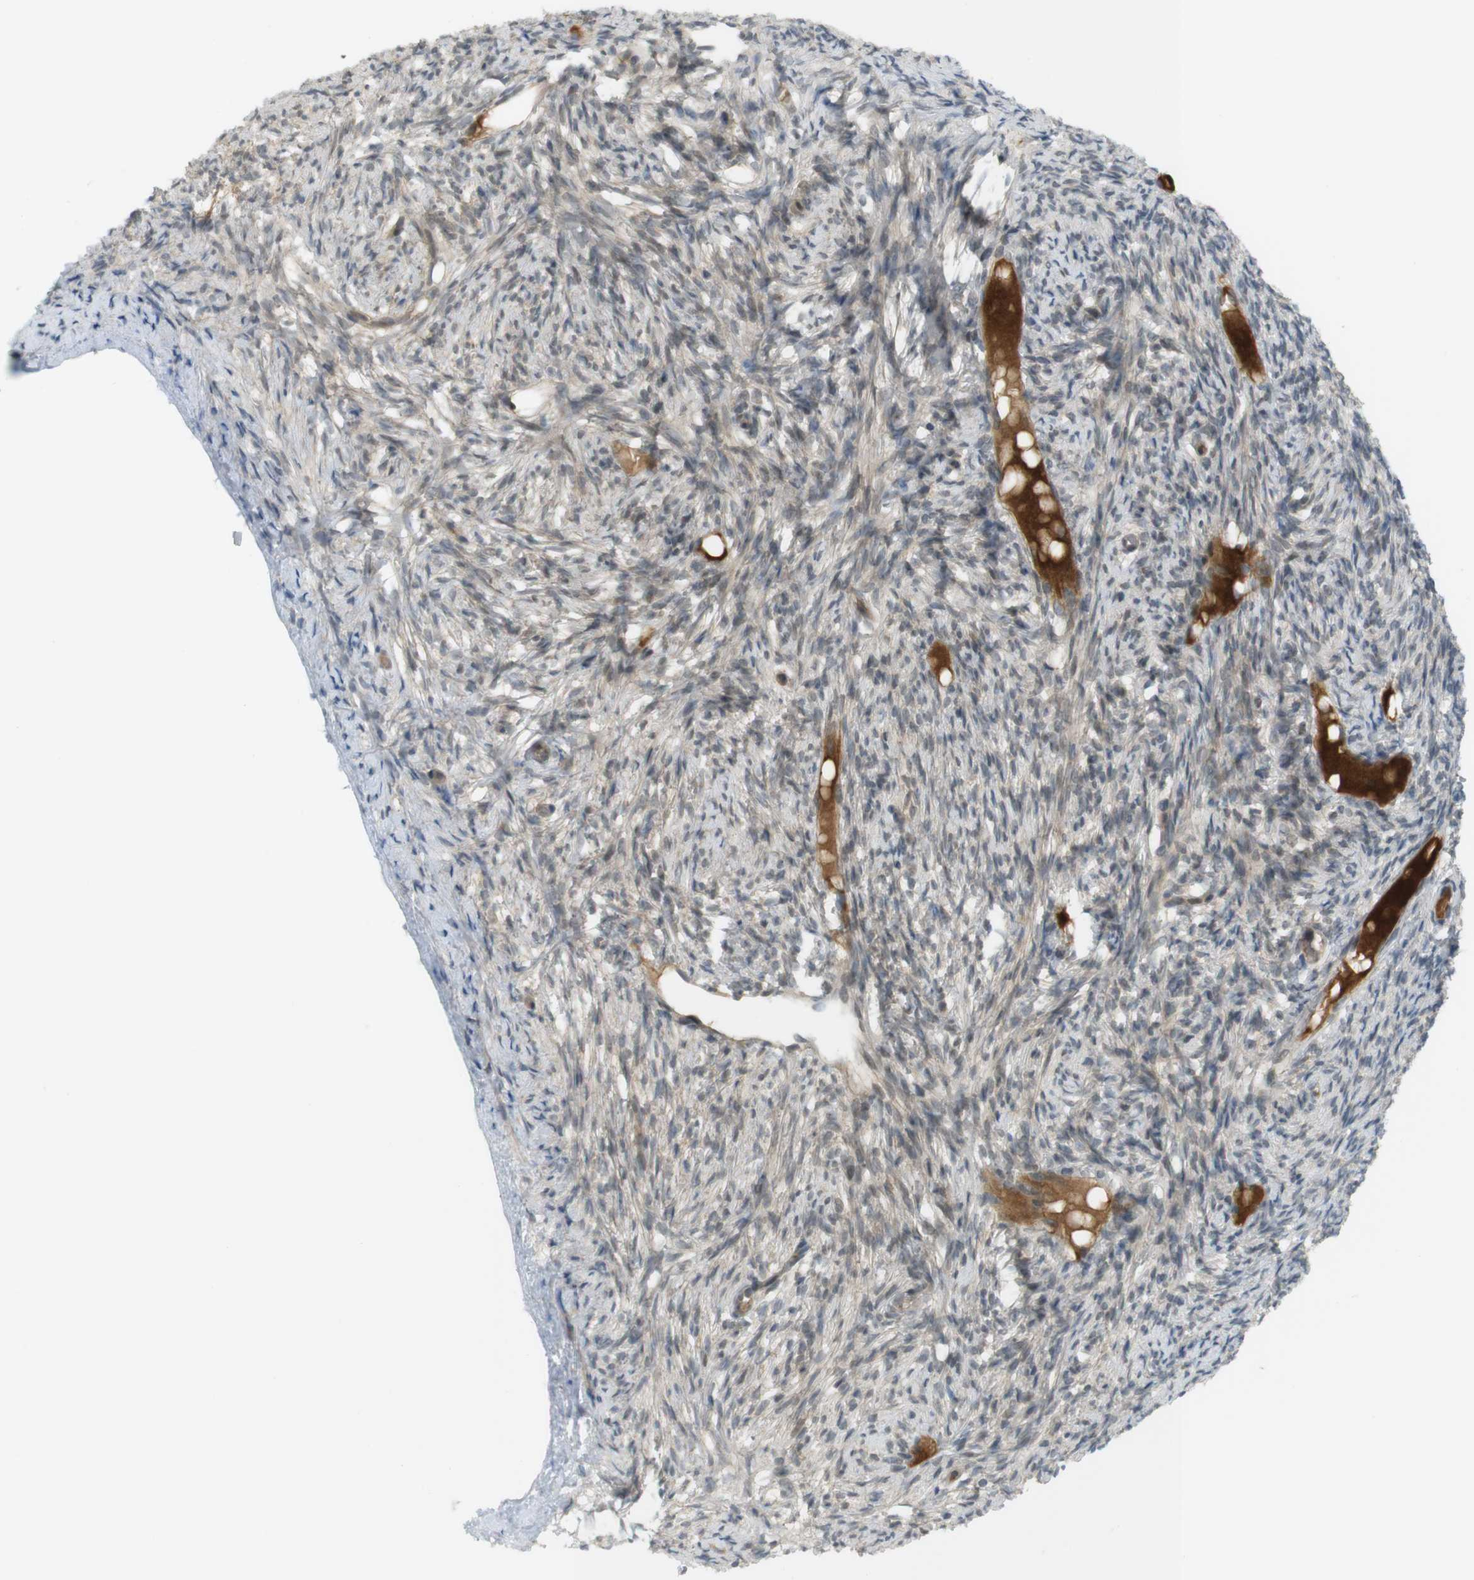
{"staining": {"intensity": "moderate", "quantity": ">75%", "location": "cytoplasmic/membranous"}, "tissue": "ovary", "cell_type": "Follicle cells", "image_type": "normal", "snomed": [{"axis": "morphology", "description": "Normal tissue, NOS"}, {"axis": "topography", "description": "Ovary"}], "caption": "DAB (3,3'-diaminobenzidine) immunohistochemical staining of normal ovary exhibits moderate cytoplasmic/membranous protein staining in about >75% of follicle cells.", "gene": "ZDHHC20", "patient": {"sex": "female", "age": 33}}